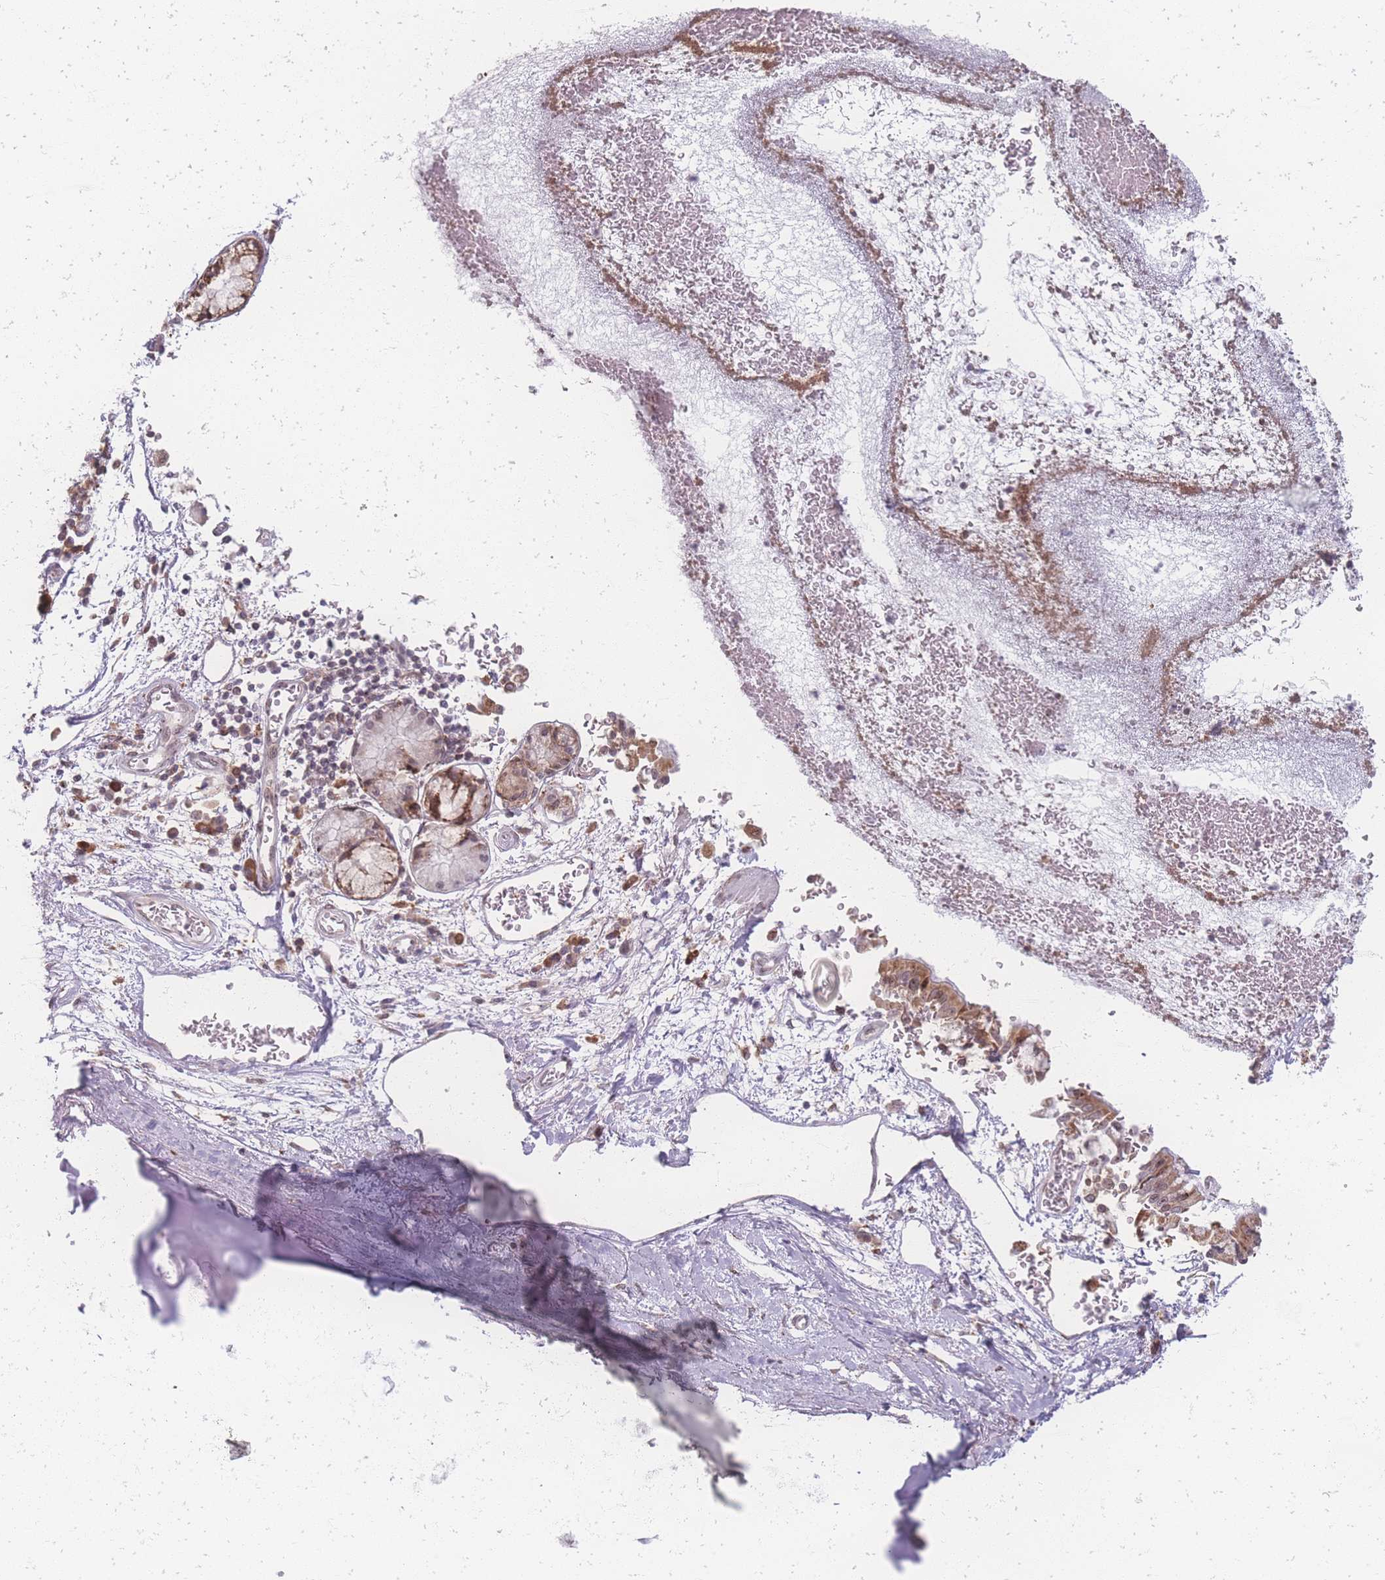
{"staining": {"intensity": "negative", "quantity": "none", "location": "none"}, "tissue": "adipose tissue", "cell_type": "Adipocytes", "image_type": "normal", "snomed": [{"axis": "morphology", "description": "Normal tissue, NOS"}, {"axis": "topography", "description": "Cartilage tissue"}], "caption": "Immunohistochemical staining of normal adipose tissue displays no significant expression in adipocytes.", "gene": "ZC3H13", "patient": {"sex": "male", "age": 73}}